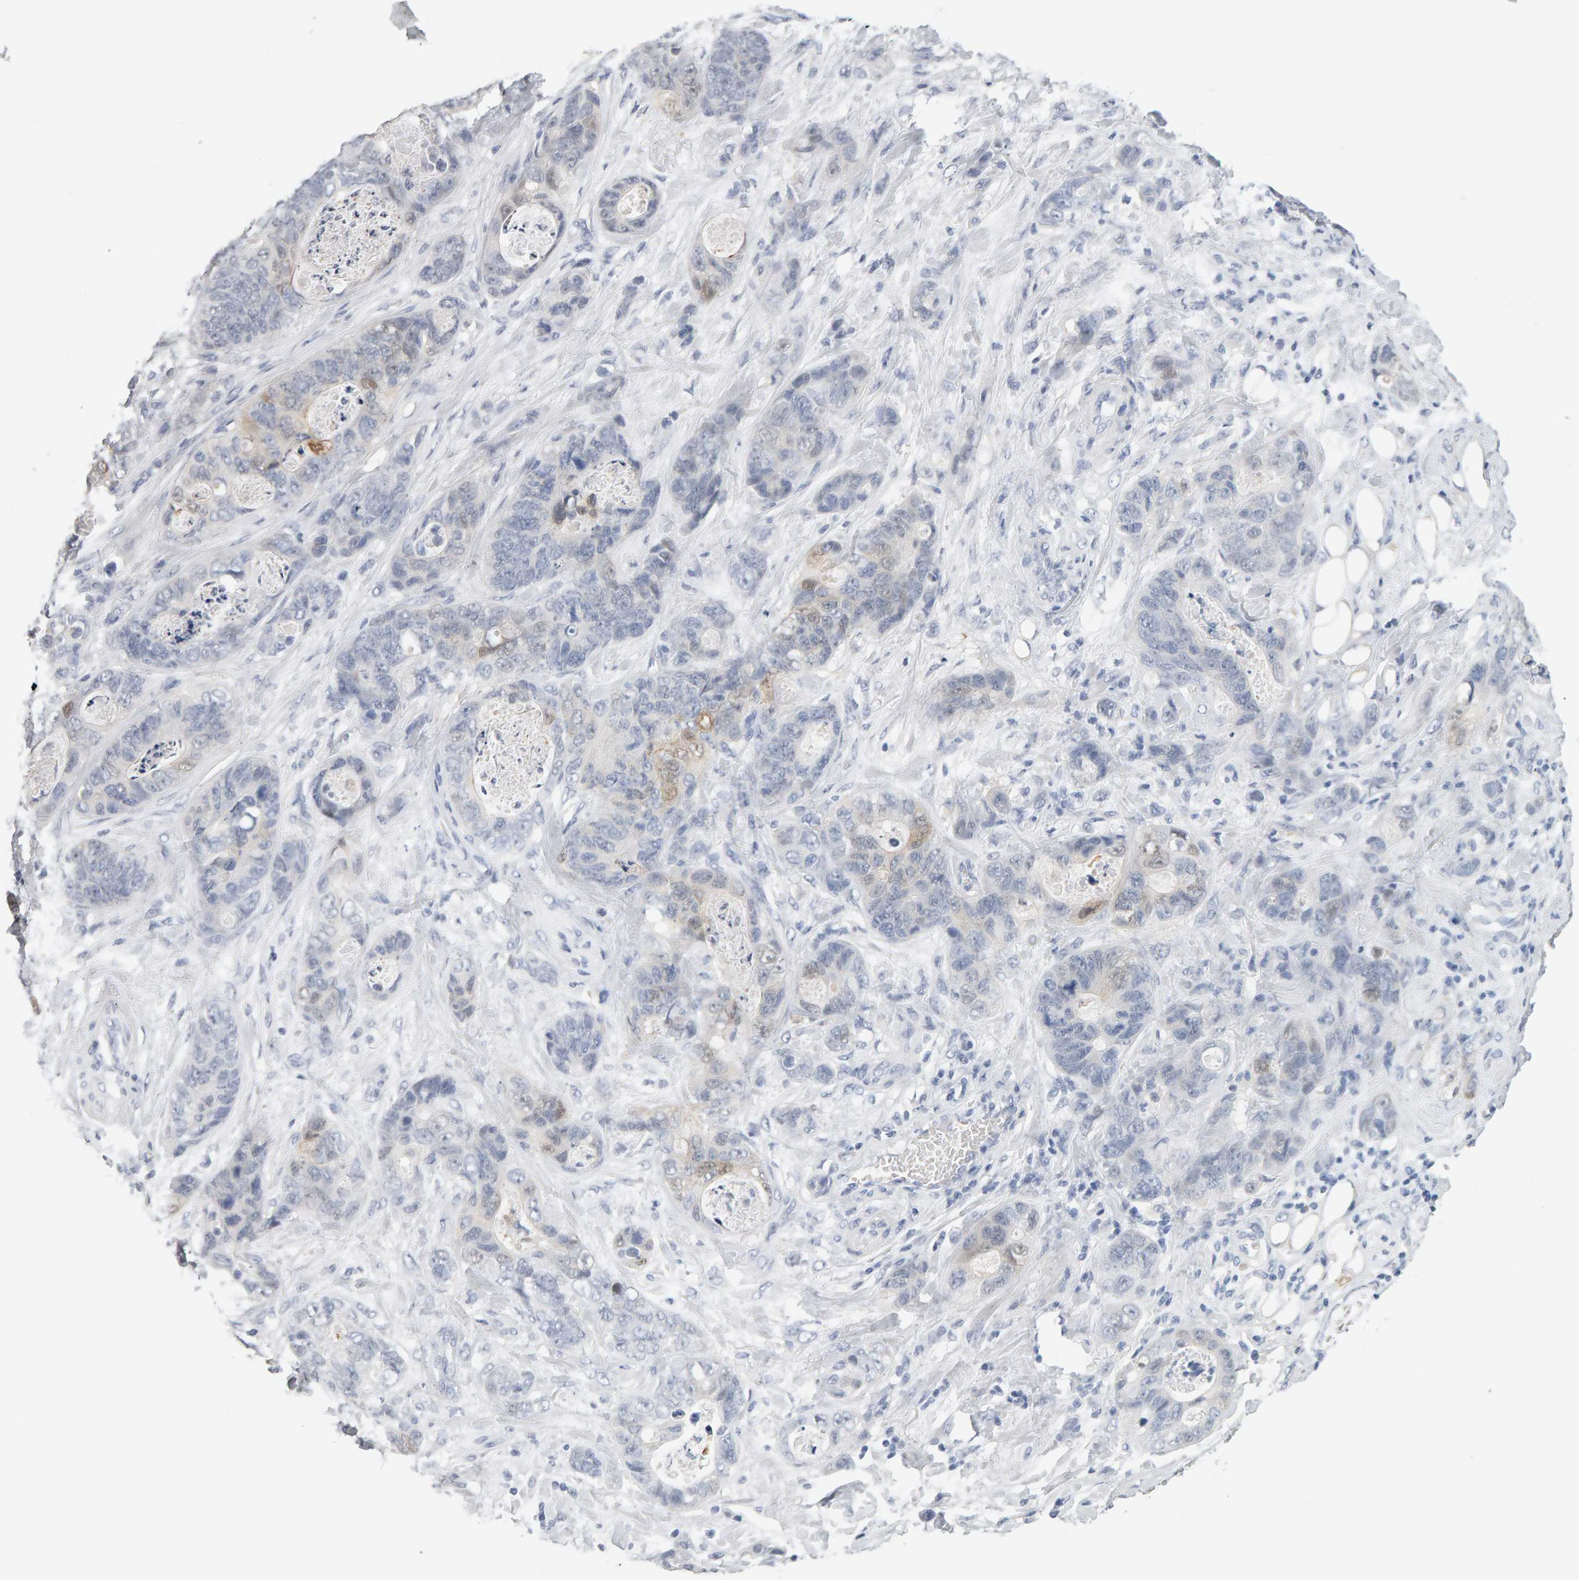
{"staining": {"intensity": "weak", "quantity": "<25%", "location": "cytoplasmic/membranous"}, "tissue": "stomach cancer", "cell_type": "Tumor cells", "image_type": "cancer", "snomed": [{"axis": "morphology", "description": "Normal tissue, NOS"}, {"axis": "morphology", "description": "Adenocarcinoma, NOS"}, {"axis": "topography", "description": "Stomach"}], "caption": "IHC of human stomach cancer shows no staining in tumor cells.", "gene": "CTH", "patient": {"sex": "female", "age": 89}}